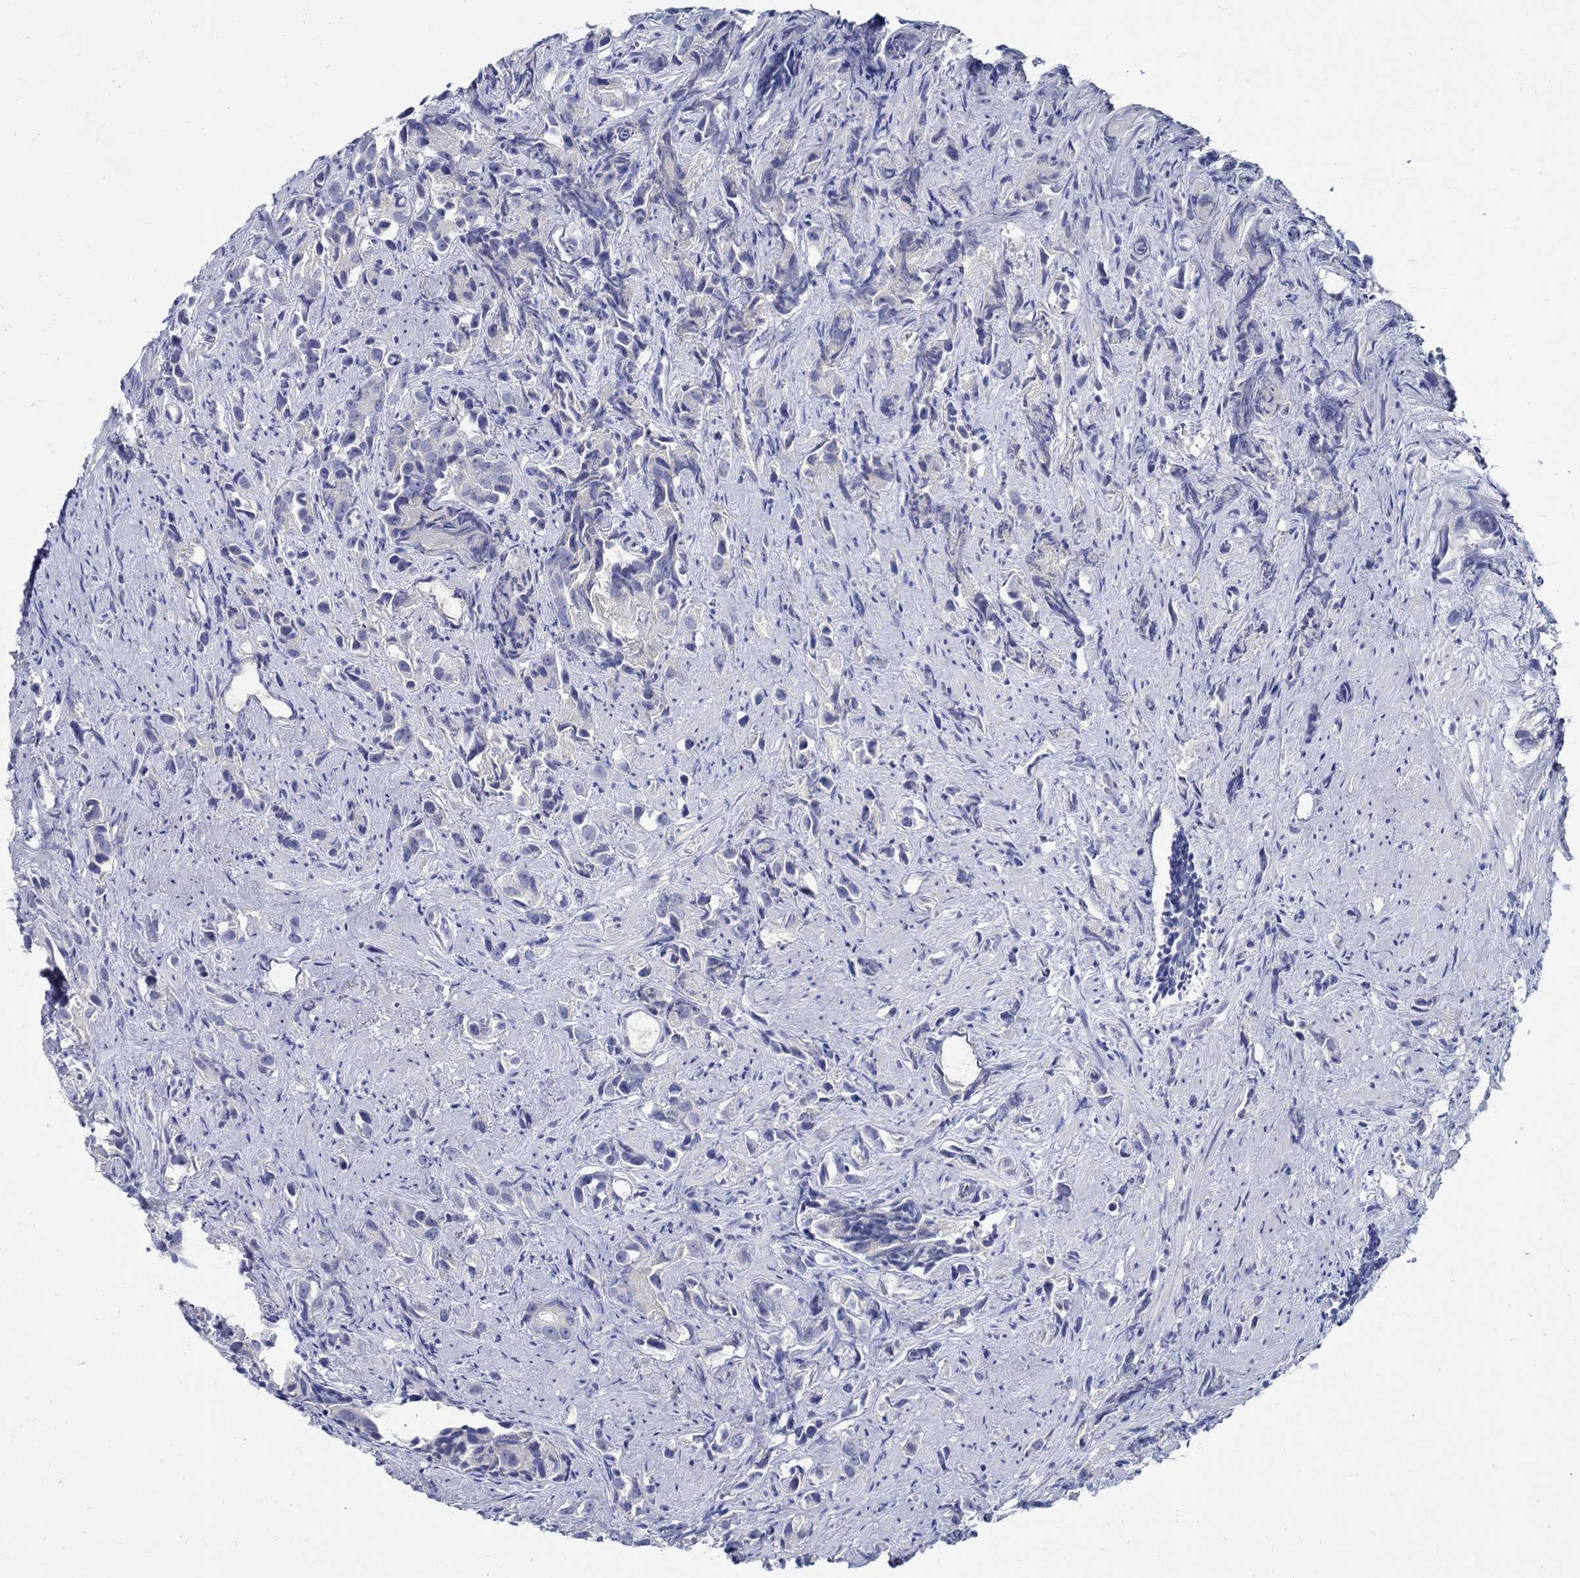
{"staining": {"intensity": "negative", "quantity": "none", "location": "none"}, "tissue": "prostate cancer", "cell_type": "Tumor cells", "image_type": "cancer", "snomed": [{"axis": "morphology", "description": "Adenocarcinoma, High grade"}, {"axis": "topography", "description": "Prostate"}], "caption": "The immunohistochemistry histopathology image has no significant staining in tumor cells of prostate cancer tissue.", "gene": "PAX9", "patient": {"sex": "male", "age": 90}}